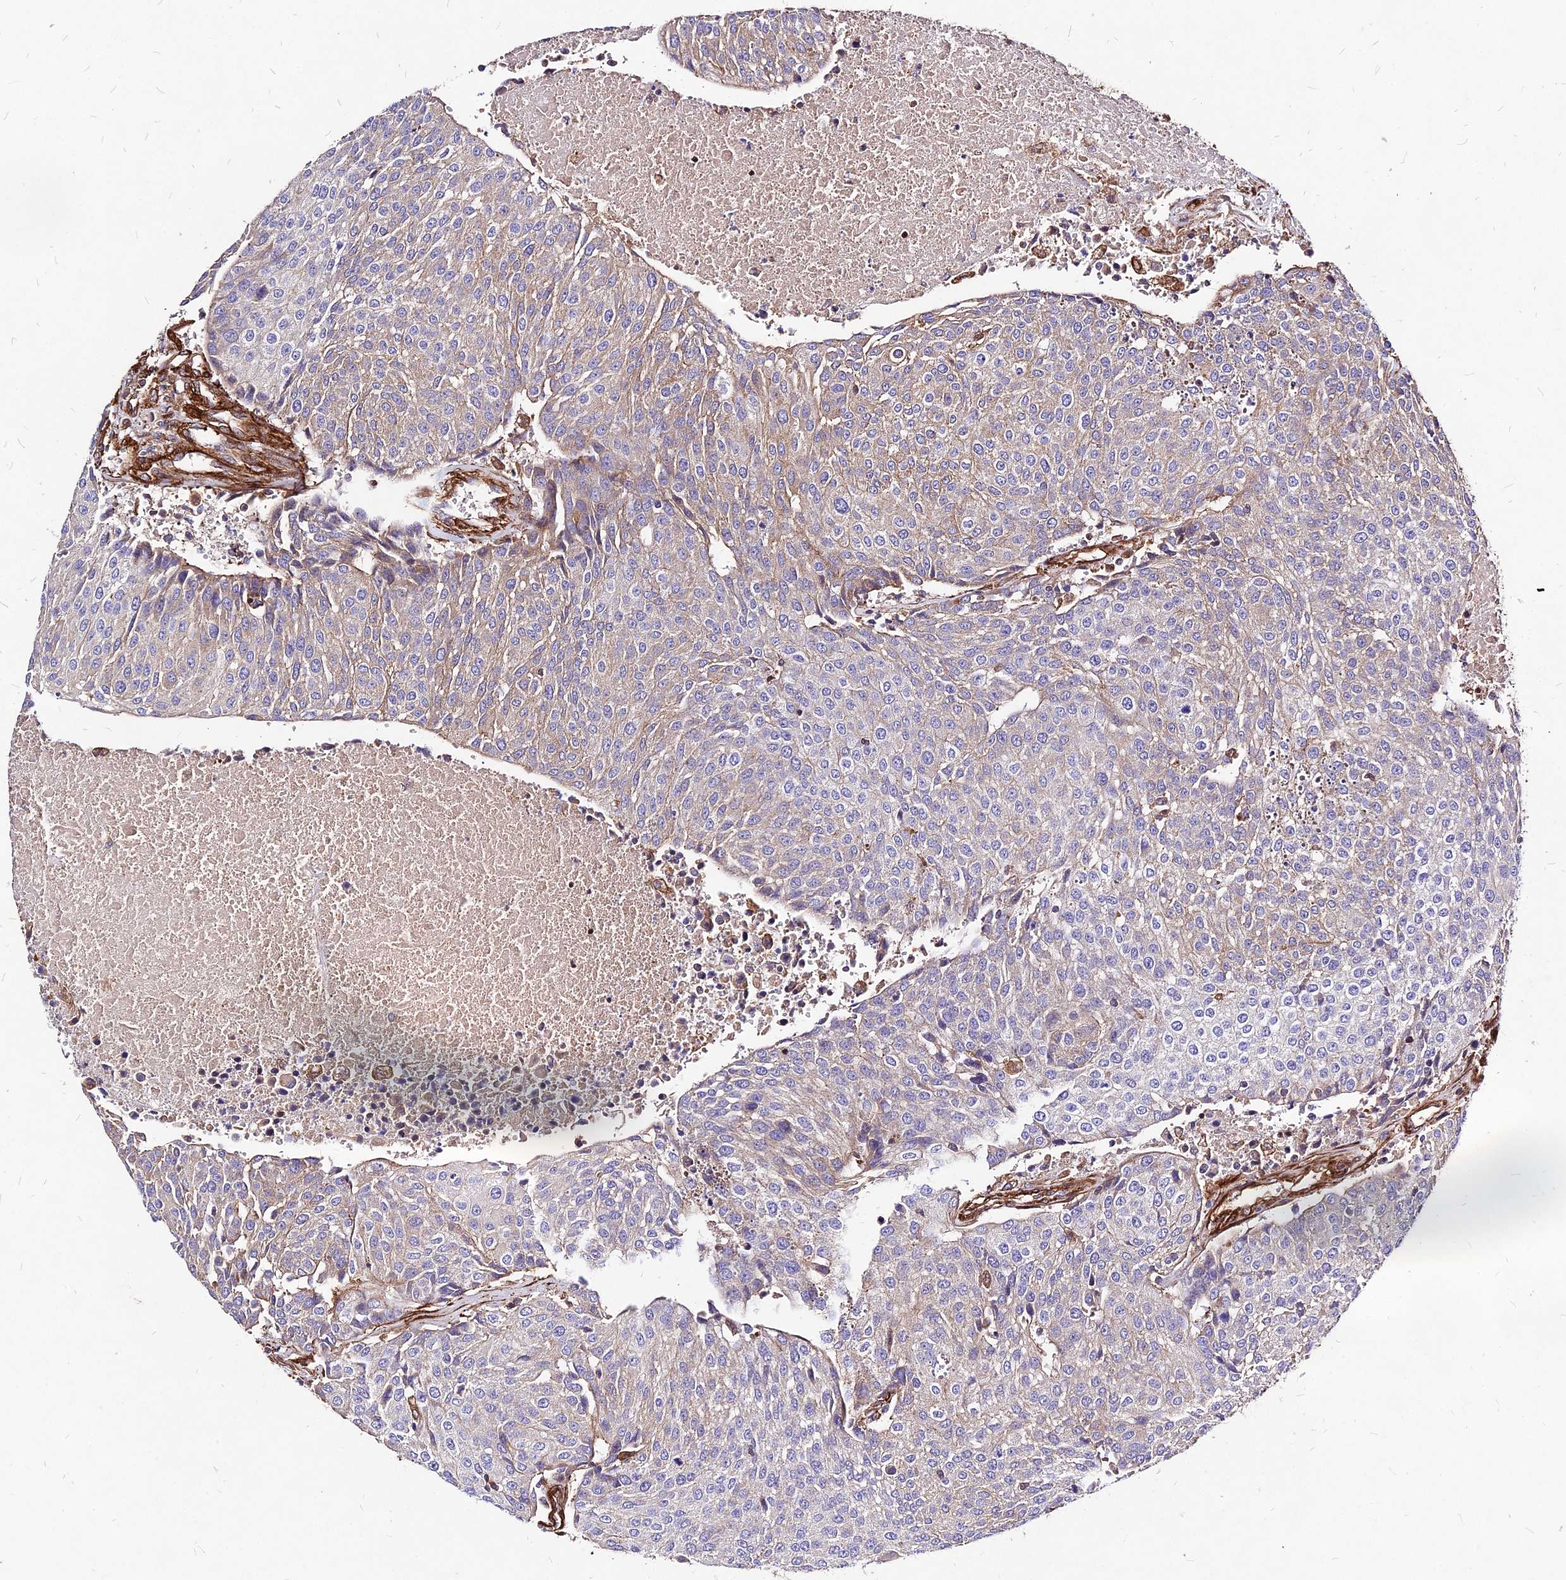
{"staining": {"intensity": "weak", "quantity": "25%-75%", "location": "cytoplasmic/membranous"}, "tissue": "urothelial cancer", "cell_type": "Tumor cells", "image_type": "cancer", "snomed": [{"axis": "morphology", "description": "Urothelial carcinoma, High grade"}, {"axis": "topography", "description": "Urinary bladder"}], "caption": "A high-resolution micrograph shows immunohistochemistry staining of urothelial cancer, which exhibits weak cytoplasmic/membranous staining in about 25%-75% of tumor cells. (IHC, brightfield microscopy, high magnification).", "gene": "EFCC1", "patient": {"sex": "female", "age": 85}}